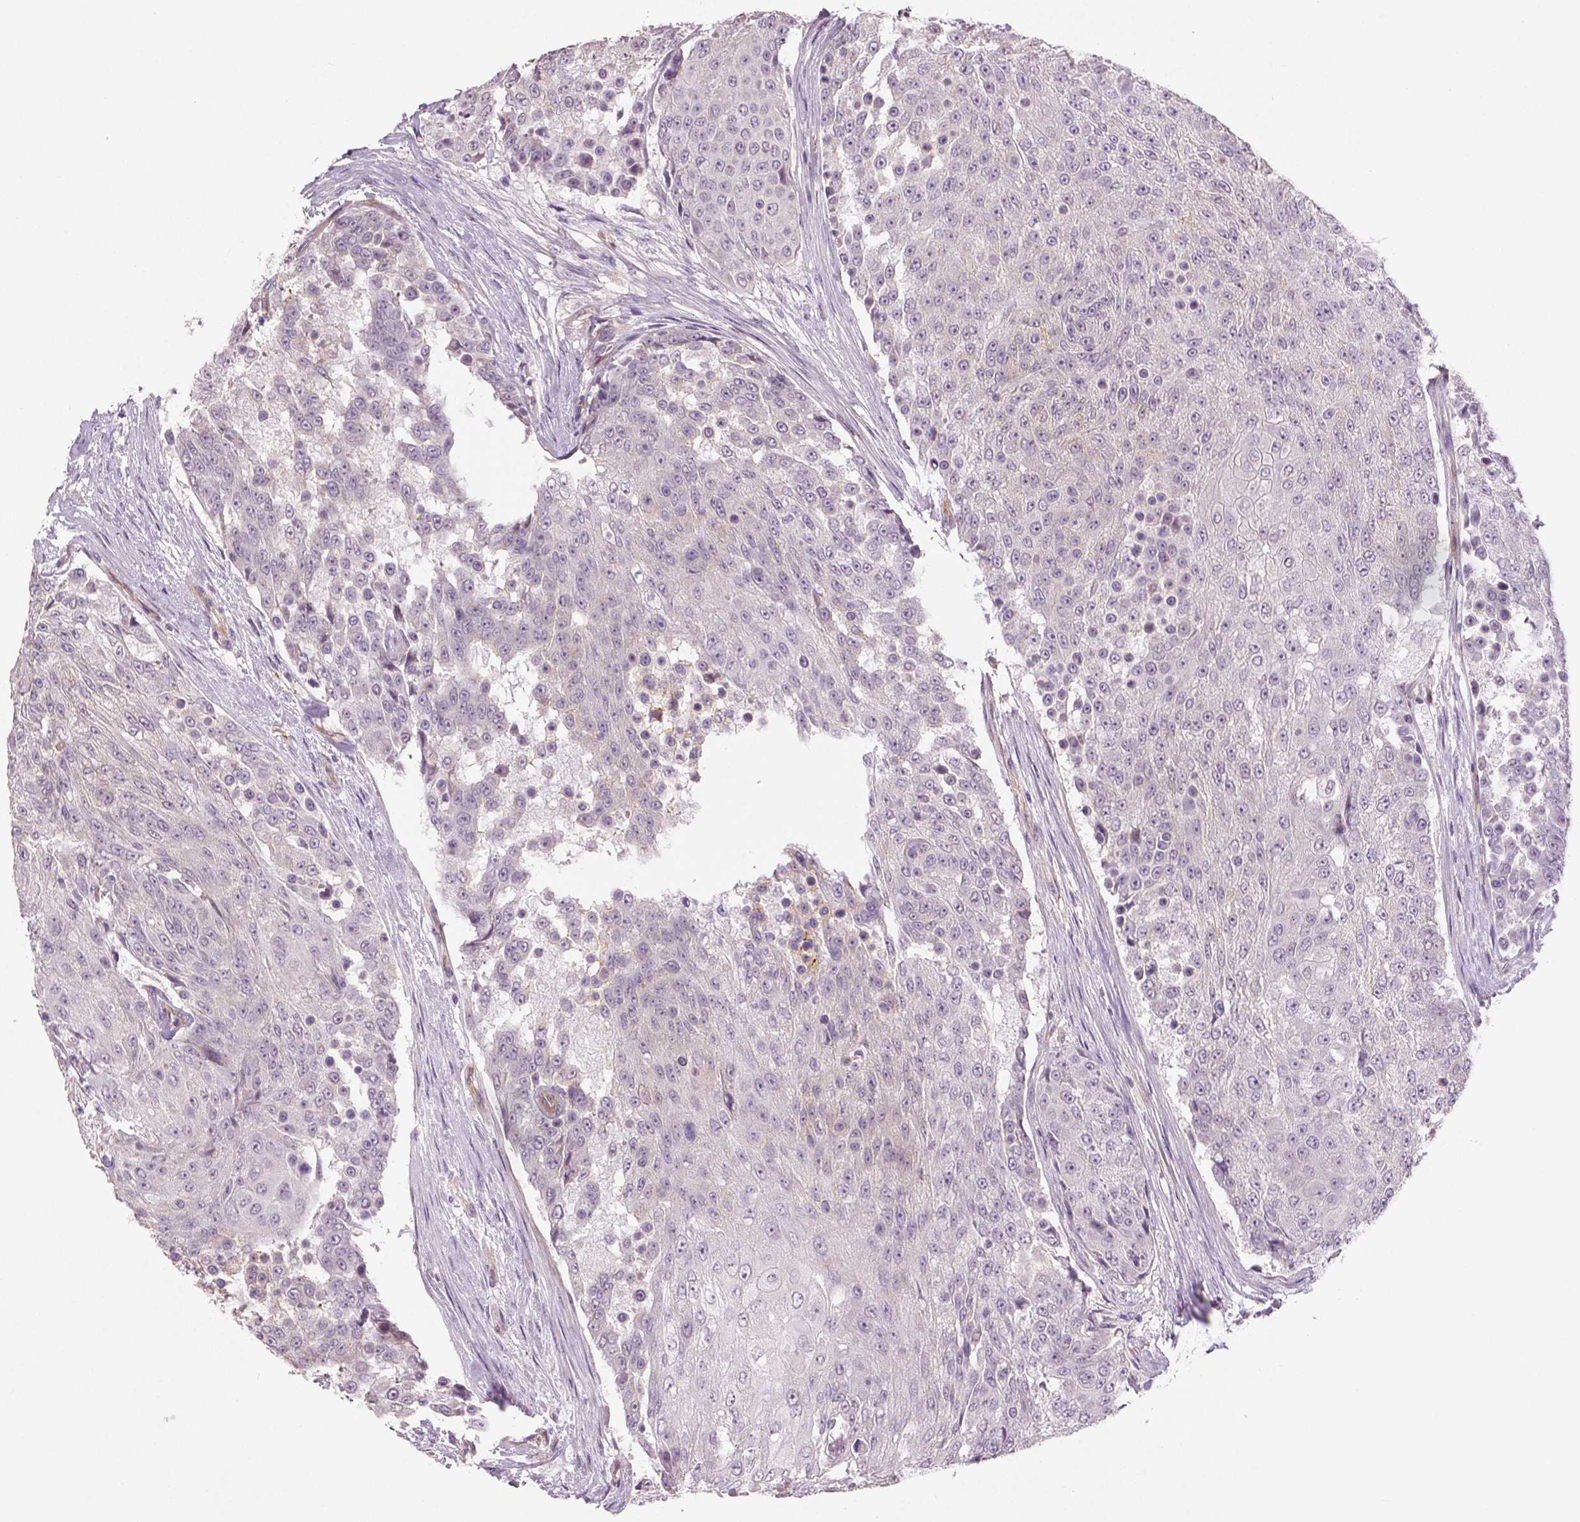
{"staining": {"intensity": "negative", "quantity": "none", "location": "none"}, "tissue": "urothelial cancer", "cell_type": "Tumor cells", "image_type": "cancer", "snomed": [{"axis": "morphology", "description": "Urothelial carcinoma, High grade"}, {"axis": "topography", "description": "Urinary bladder"}], "caption": "DAB (3,3'-diaminobenzidine) immunohistochemical staining of human high-grade urothelial carcinoma shows no significant expression in tumor cells.", "gene": "FLT1", "patient": {"sex": "female", "age": 63}}